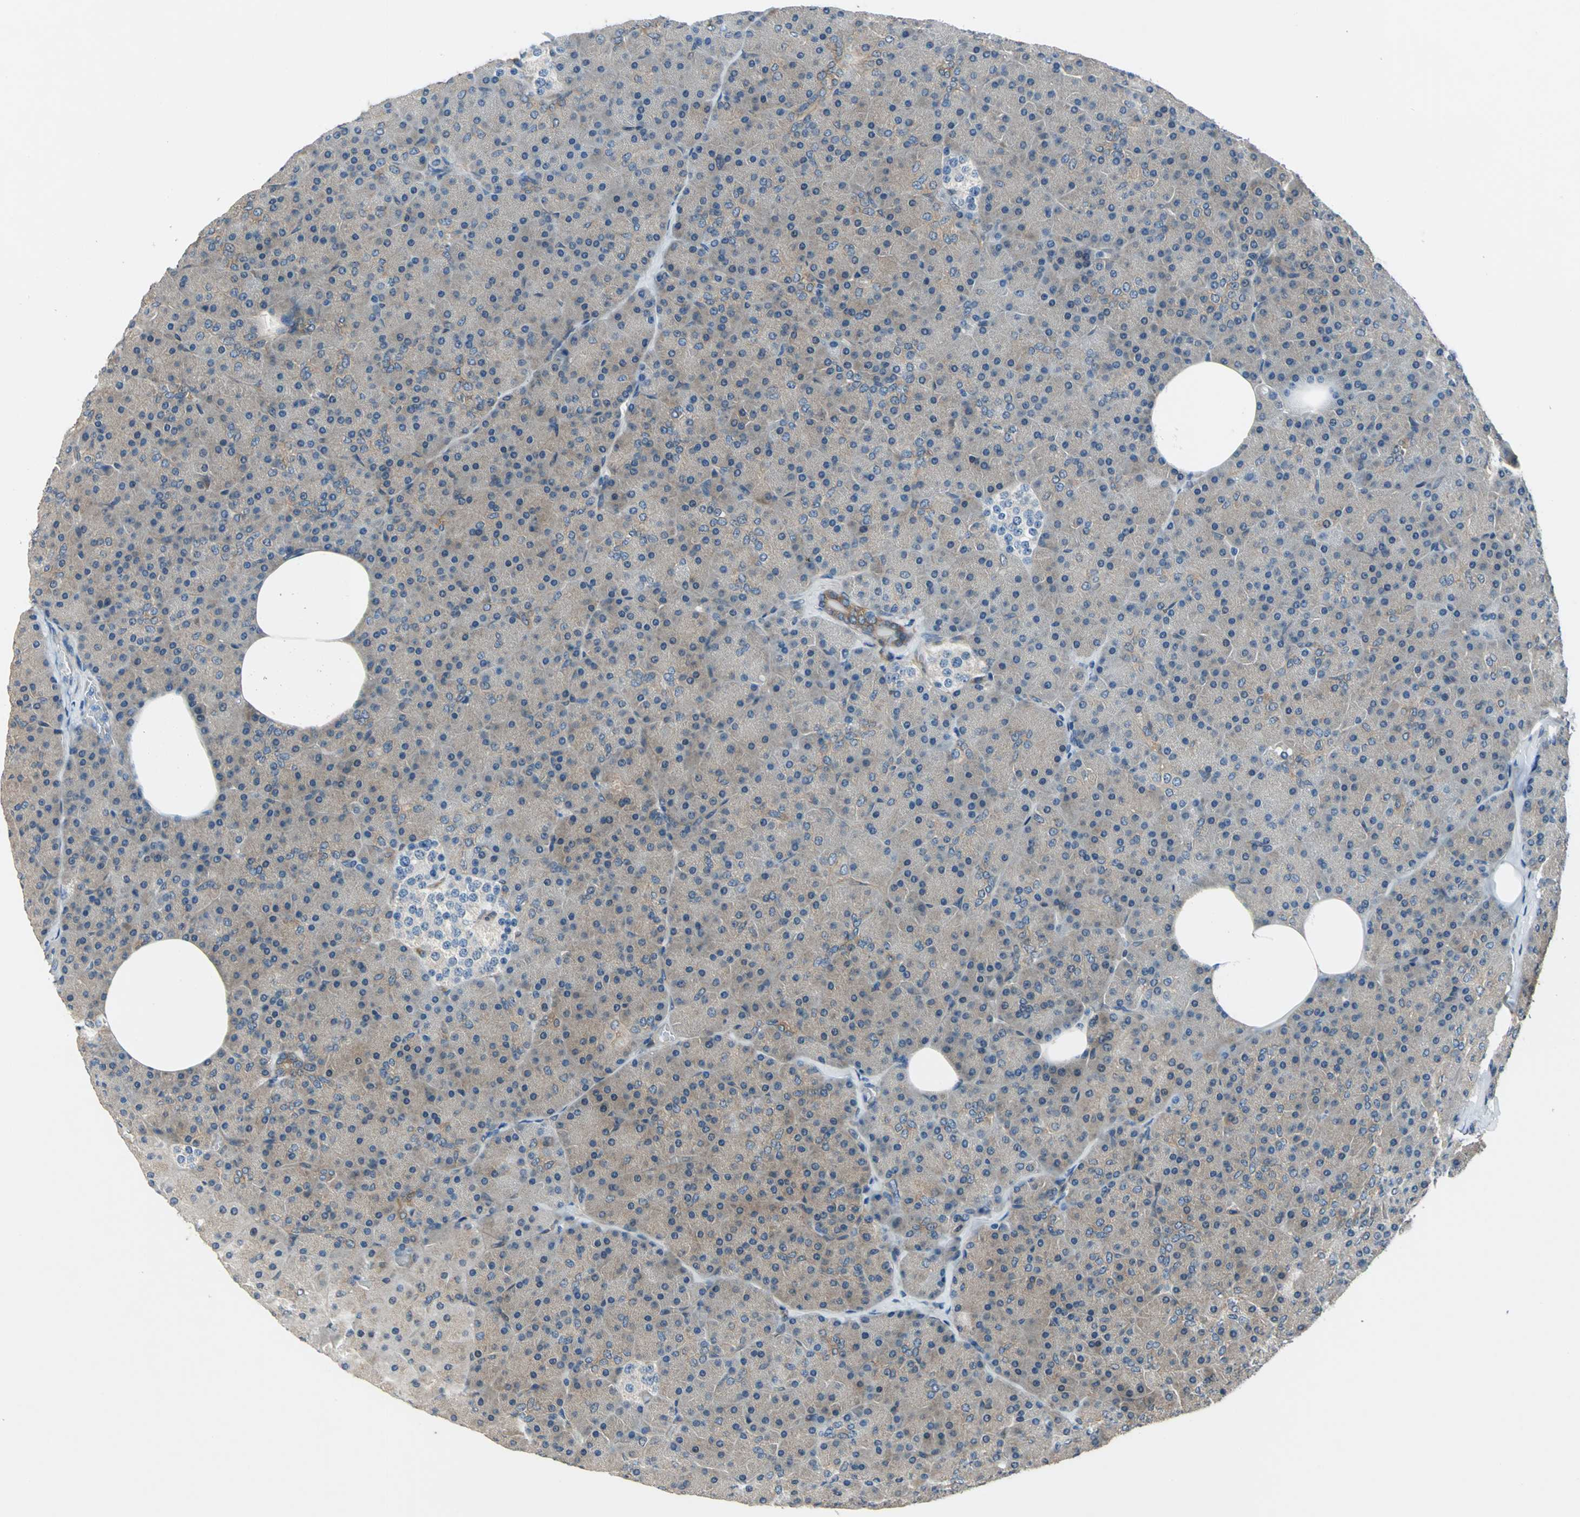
{"staining": {"intensity": "moderate", "quantity": ">75%", "location": "cytoplasmic/membranous"}, "tissue": "pancreas", "cell_type": "Exocrine glandular cells", "image_type": "normal", "snomed": [{"axis": "morphology", "description": "Normal tissue, NOS"}, {"axis": "topography", "description": "Pancreas"}], "caption": "This micrograph demonstrates immunohistochemistry staining of normal human pancreas, with medium moderate cytoplasmic/membranous expression in approximately >75% of exocrine glandular cells.", "gene": "CDC42EP1", "patient": {"sex": "female", "age": 35}}